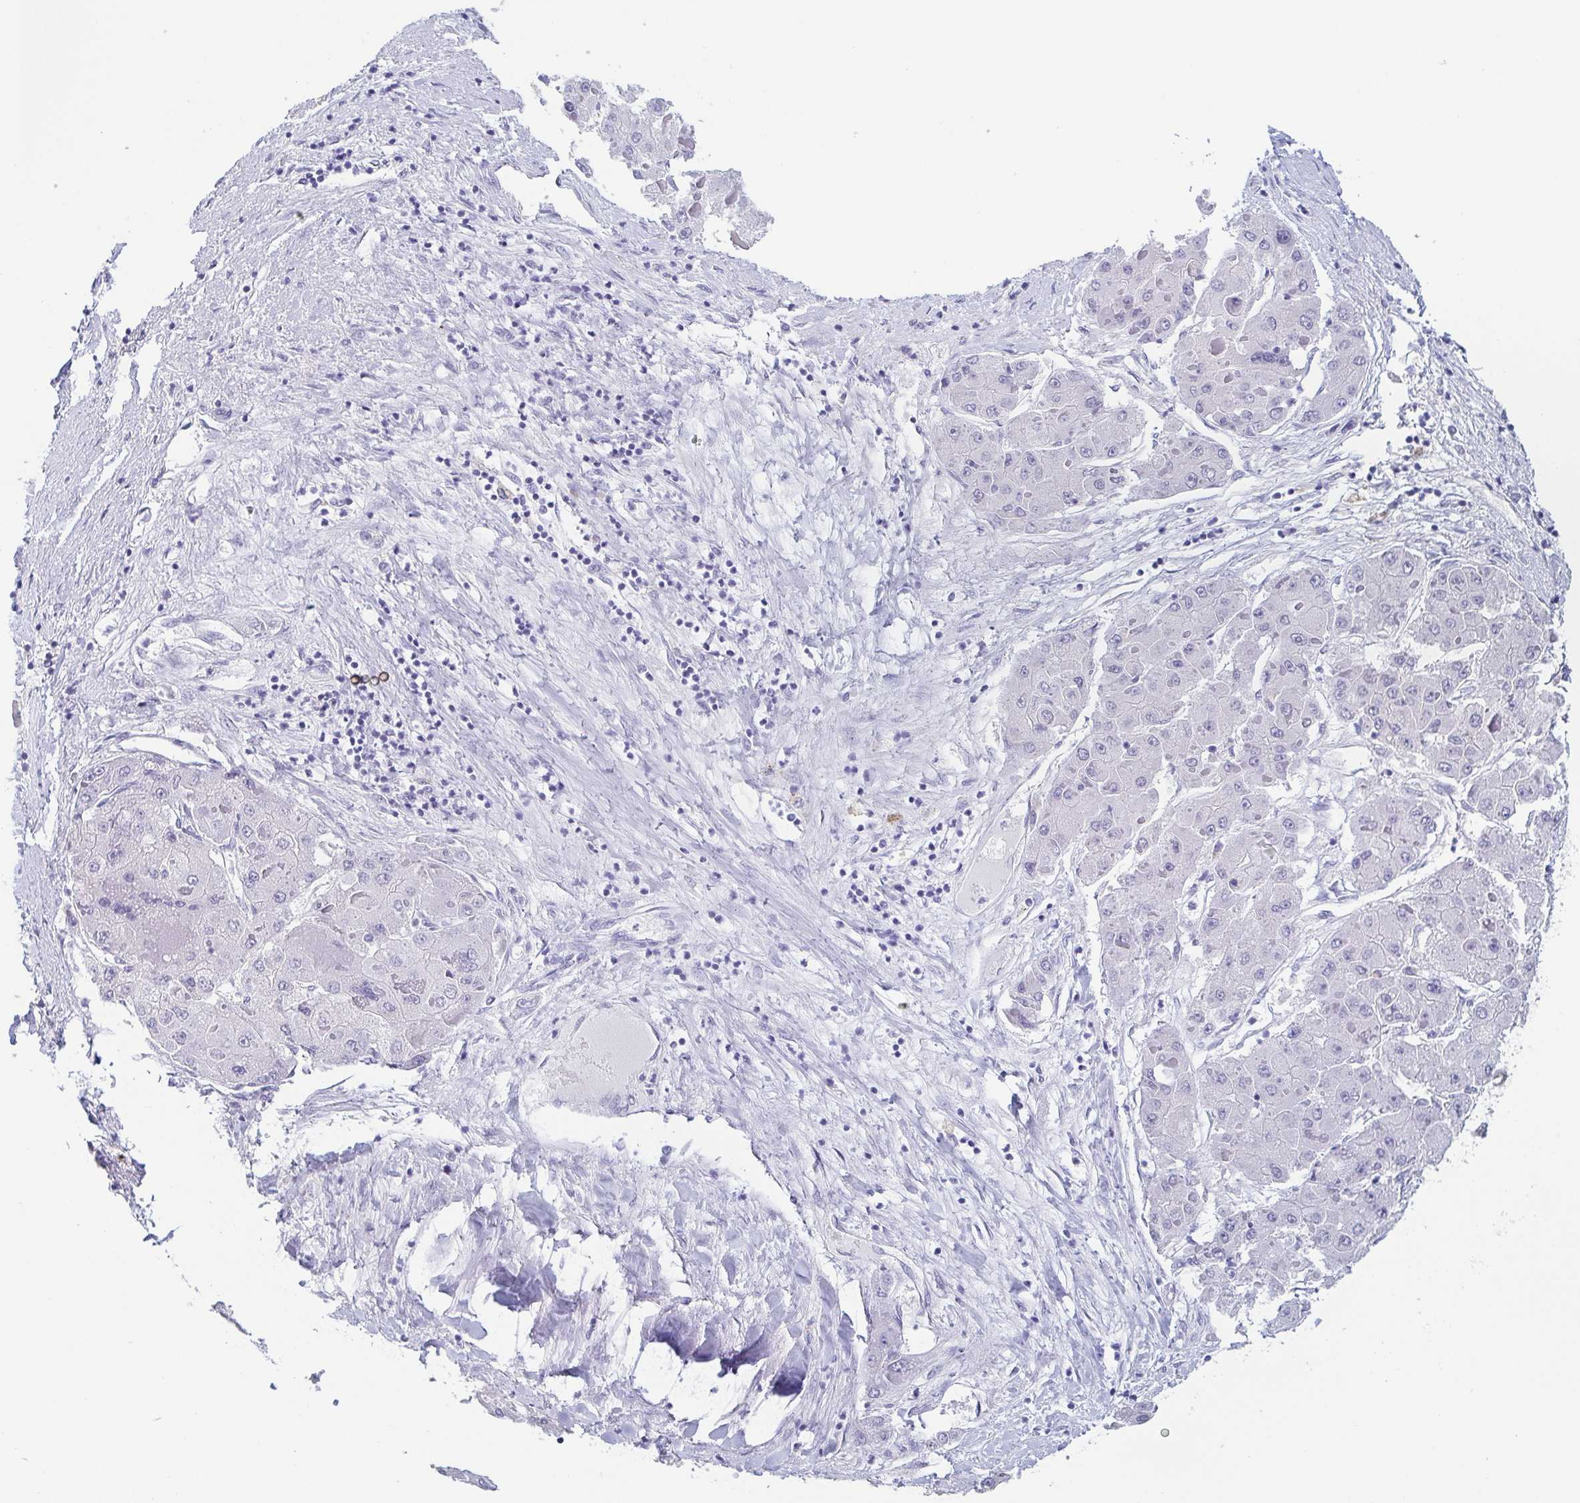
{"staining": {"intensity": "negative", "quantity": "none", "location": "none"}, "tissue": "liver cancer", "cell_type": "Tumor cells", "image_type": "cancer", "snomed": [{"axis": "morphology", "description": "Carcinoma, Hepatocellular, NOS"}, {"axis": "topography", "description": "Liver"}], "caption": "Tumor cells are negative for brown protein staining in hepatocellular carcinoma (liver). Brightfield microscopy of IHC stained with DAB (3,3'-diaminobenzidine) (brown) and hematoxylin (blue), captured at high magnification.", "gene": "REG4", "patient": {"sex": "female", "age": 73}}